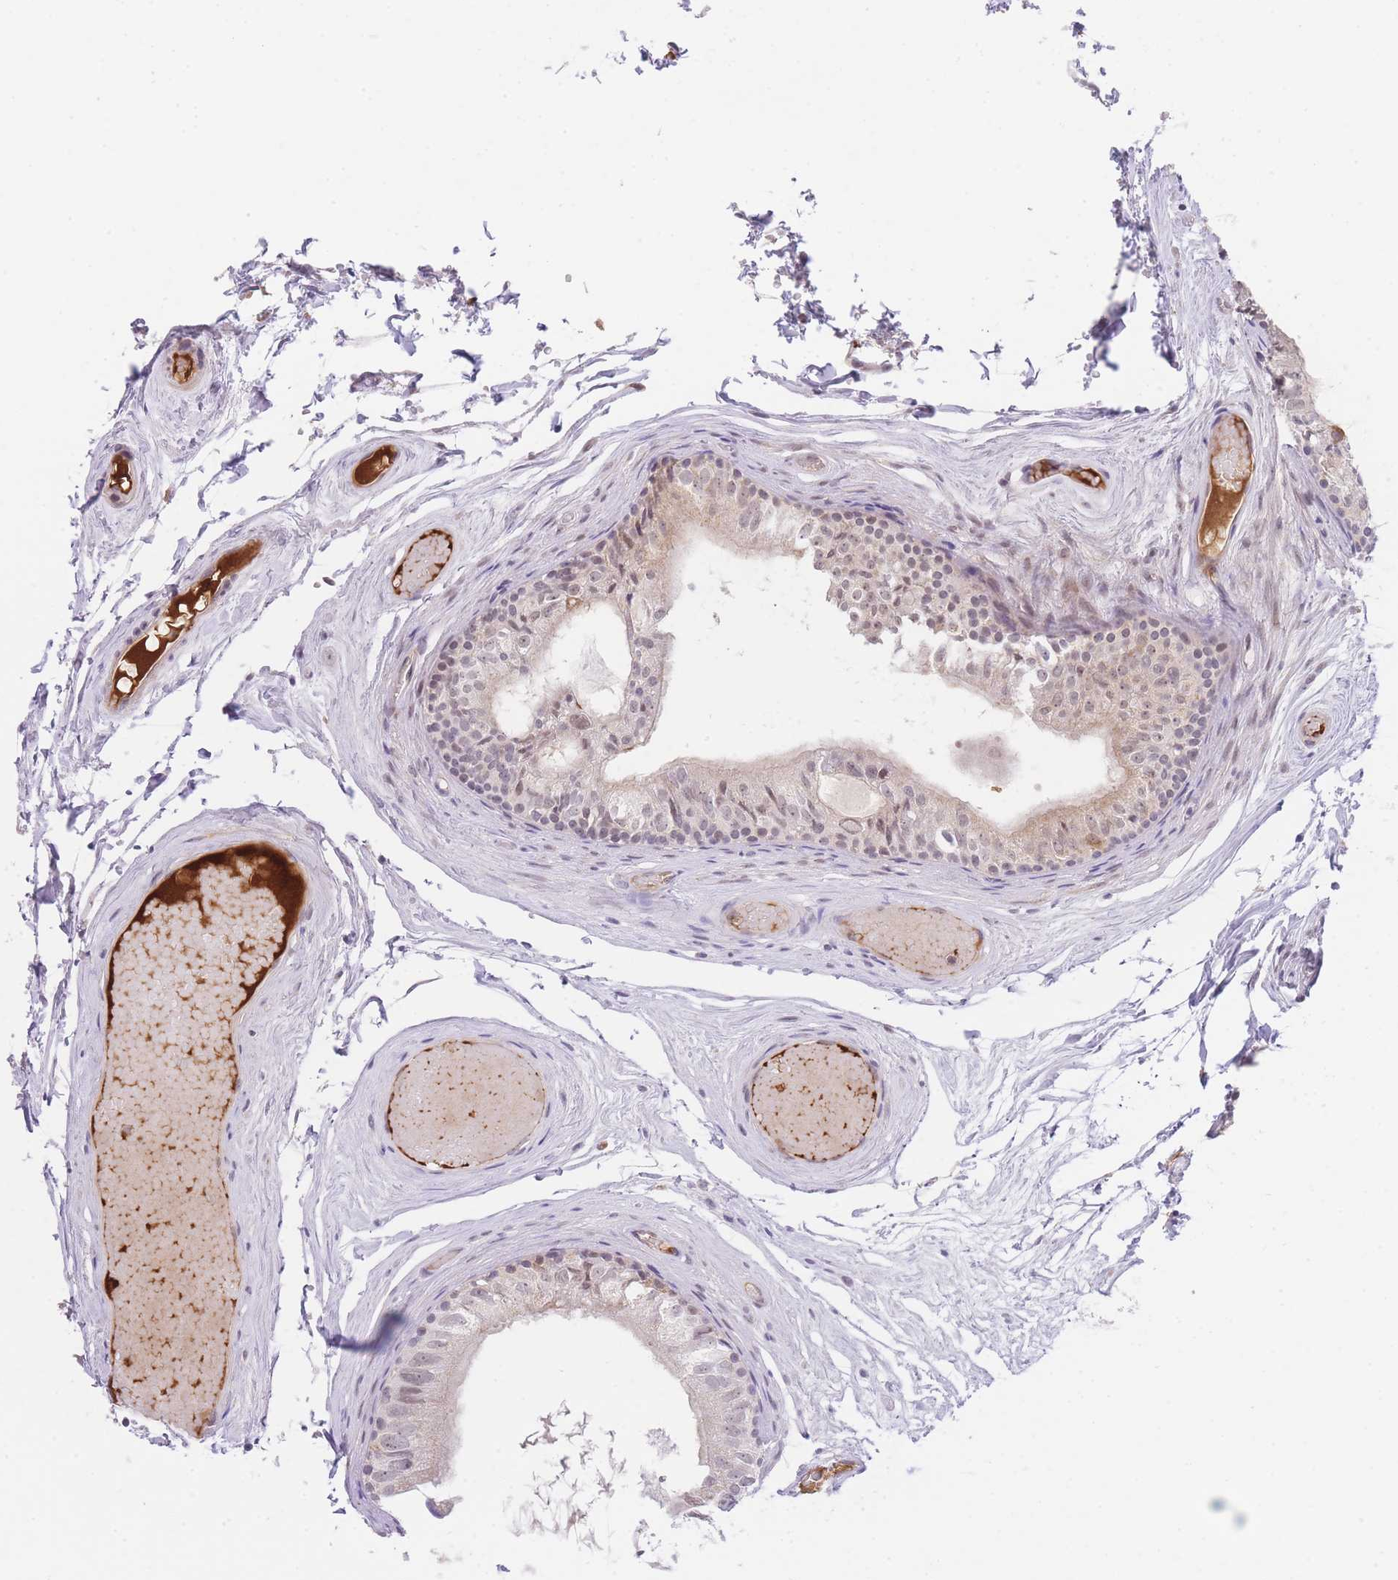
{"staining": {"intensity": "weak", "quantity": "25%-75%", "location": "nuclear"}, "tissue": "epididymis", "cell_type": "Glandular cells", "image_type": "normal", "snomed": [{"axis": "morphology", "description": "Normal tissue, NOS"}, {"axis": "topography", "description": "Epididymis"}], "caption": "Protein analysis of unremarkable epididymis shows weak nuclear expression in approximately 25%-75% of glandular cells. The protein of interest is stained brown, and the nuclei are stained in blue (DAB (3,3'-diaminobenzidine) IHC with brightfield microscopy, high magnification).", "gene": "SLC25A33", "patient": {"sex": "male", "age": 79}}